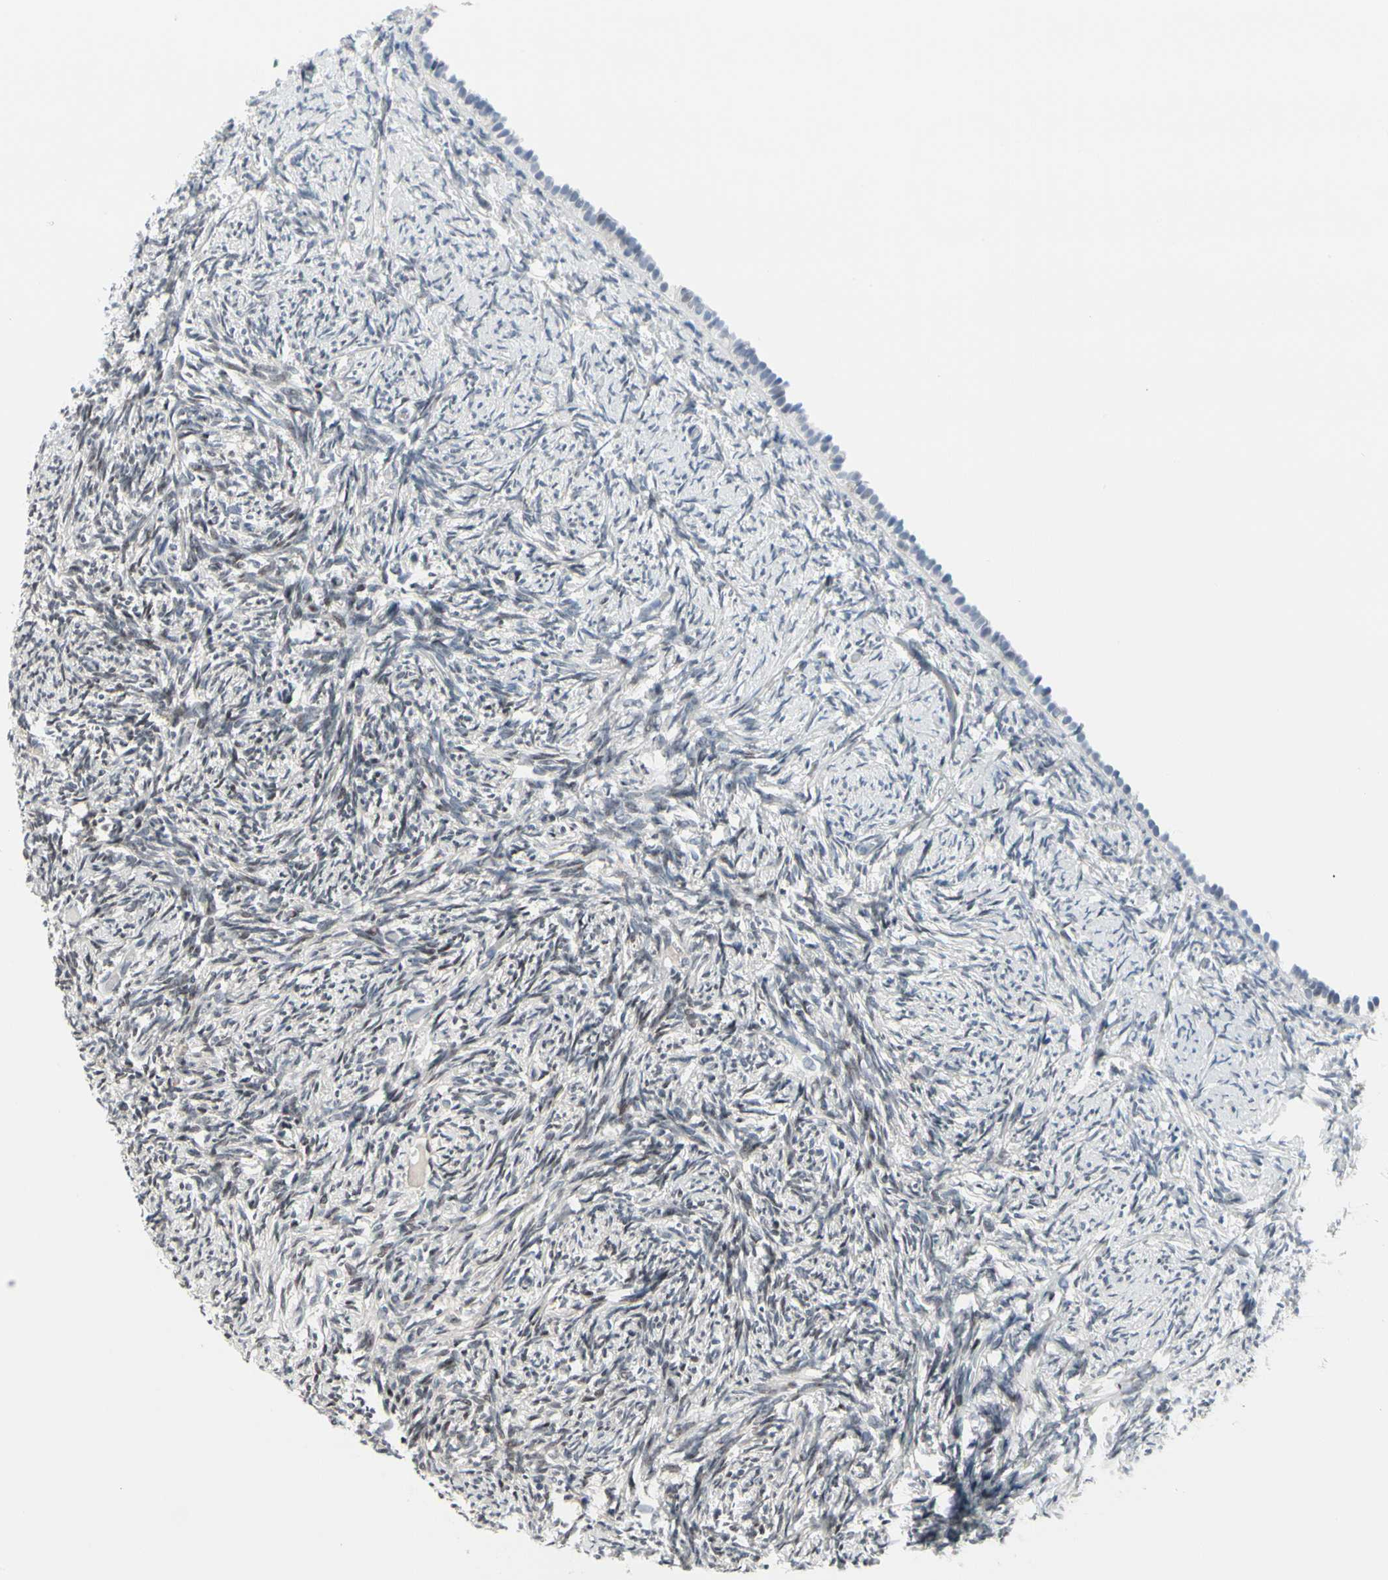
{"staining": {"intensity": "negative", "quantity": "none", "location": "none"}, "tissue": "ovary", "cell_type": "Ovarian stroma cells", "image_type": "normal", "snomed": [{"axis": "morphology", "description": "Normal tissue, NOS"}, {"axis": "topography", "description": "Ovary"}], "caption": "This is an immunohistochemistry (IHC) histopathology image of unremarkable human ovary. There is no staining in ovarian stroma cells.", "gene": "TXN", "patient": {"sex": "female", "age": 60}}